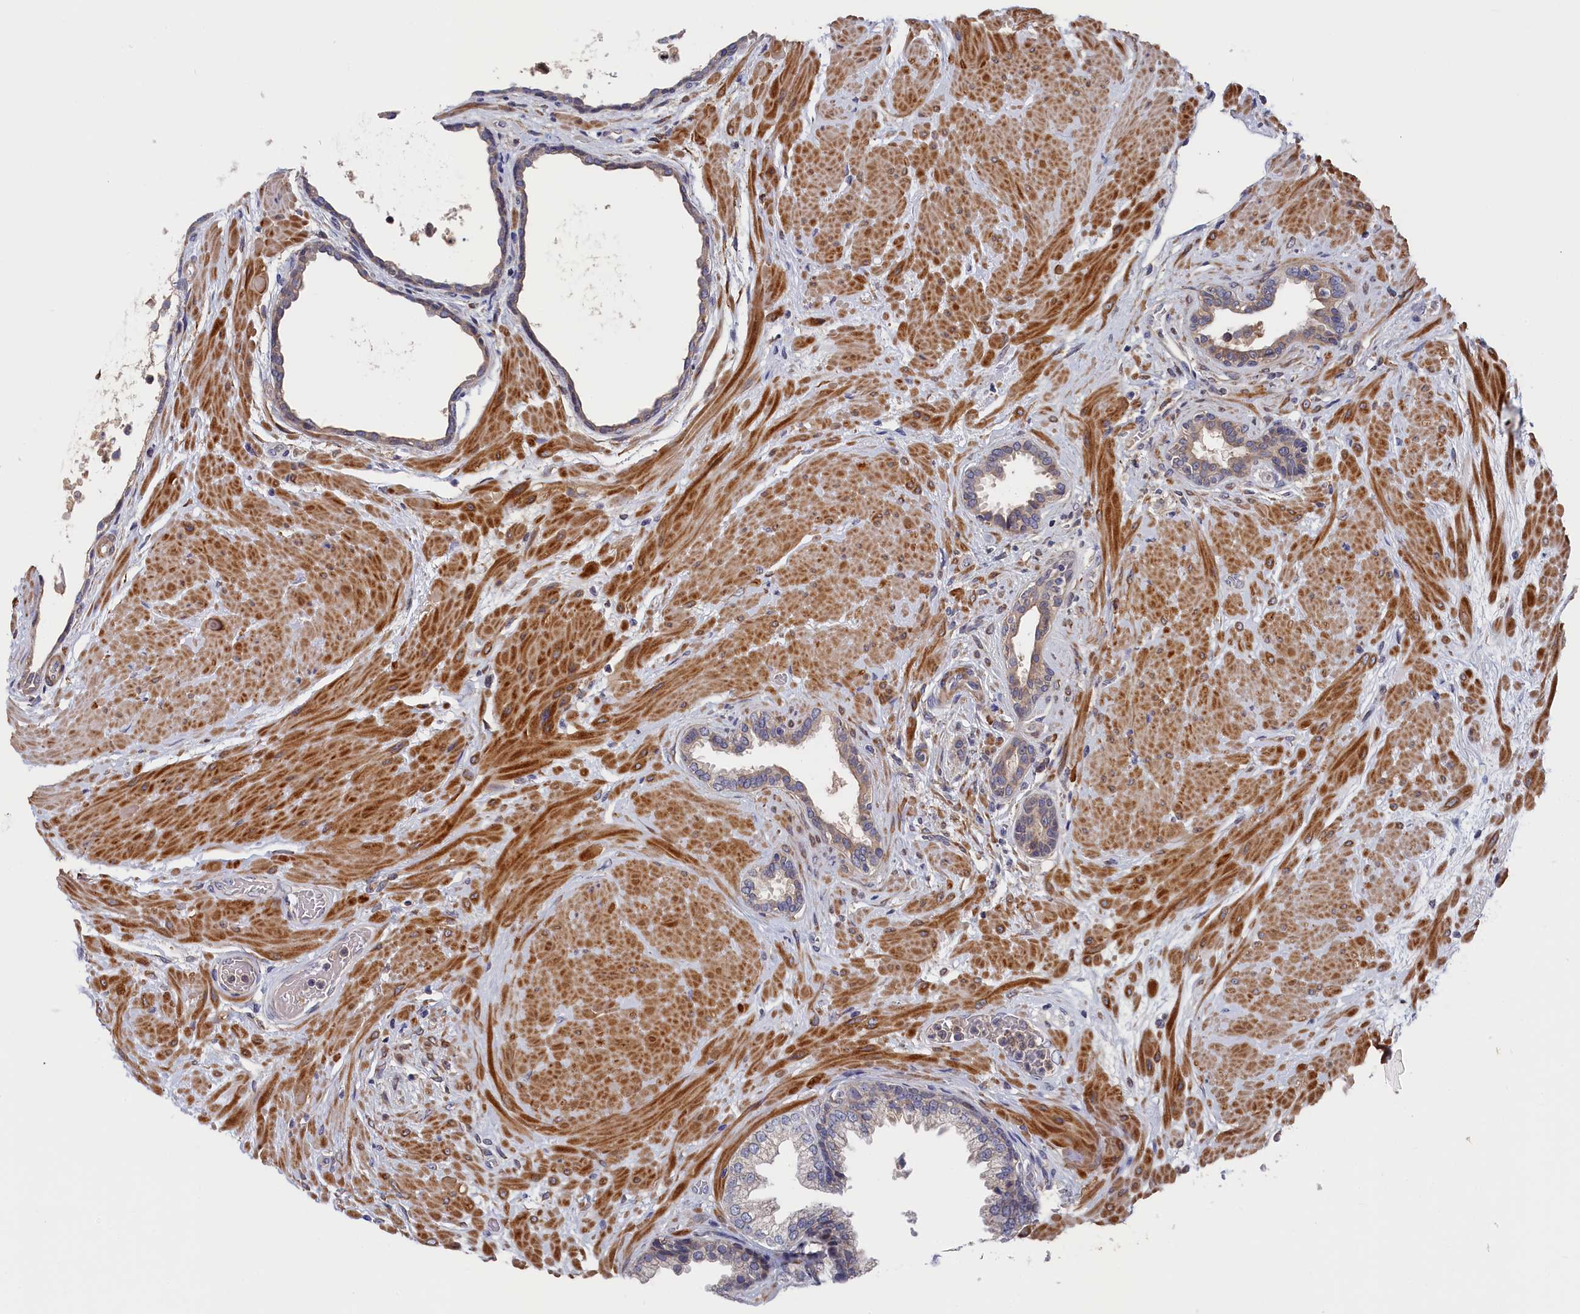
{"staining": {"intensity": "weak", "quantity": "25%-75%", "location": "cytoplasmic/membranous"}, "tissue": "prostate", "cell_type": "Glandular cells", "image_type": "normal", "snomed": [{"axis": "morphology", "description": "Normal tissue, NOS"}, {"axis": "topography", "description": "Prostate"}], "caption": "Benign prostate displays weak cytoplasmic/membranous staining in approximately 25%-75% of glandular cells, visualized by immunohistochemistry.", "gene": "CYB5D2", "patient": {"sex": "male", "age": 48}}